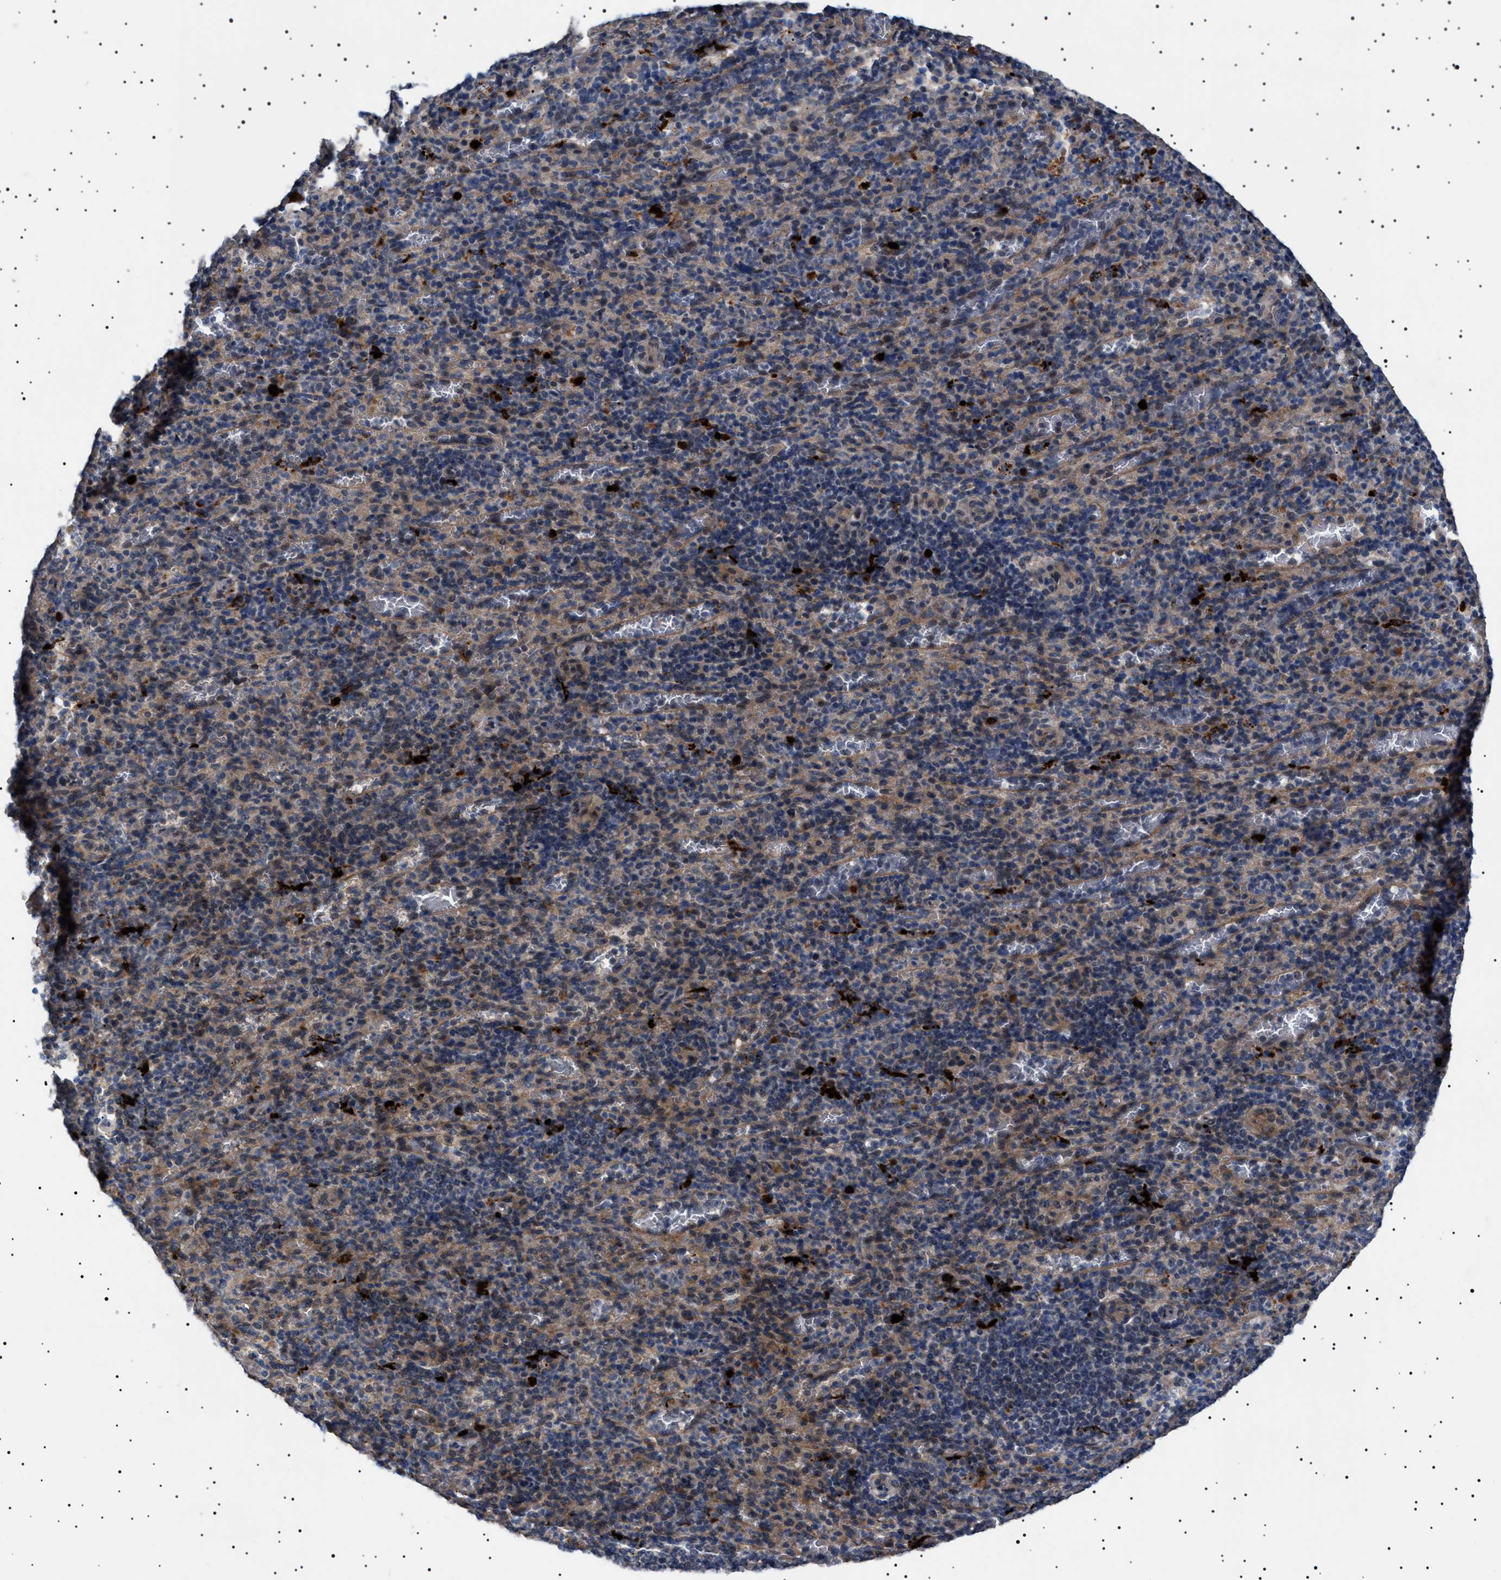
{"staining": {"intensity": "weak", "quantity": "25%-75%", "location": "cytoplasmic/membranous"}, "tissue": "spleen", "cell_type": "Cells in red pulp", "image_type": "normal", "snomed": [{"axis": "morphology", "description": "Normal tissue, NOS"}, {"axis": "topography", "description": "Spleen"}], "caption": "DAB (3,3'-diaminobenzidine) immunohistochemical staining of benign spleen demonstrates weak cytoplasmic/membranous protein positivity in approximately 25%-75% of cells in red pulp.", "gene": "PTRH1", "patient": {"sex": "female", "age": 74}}